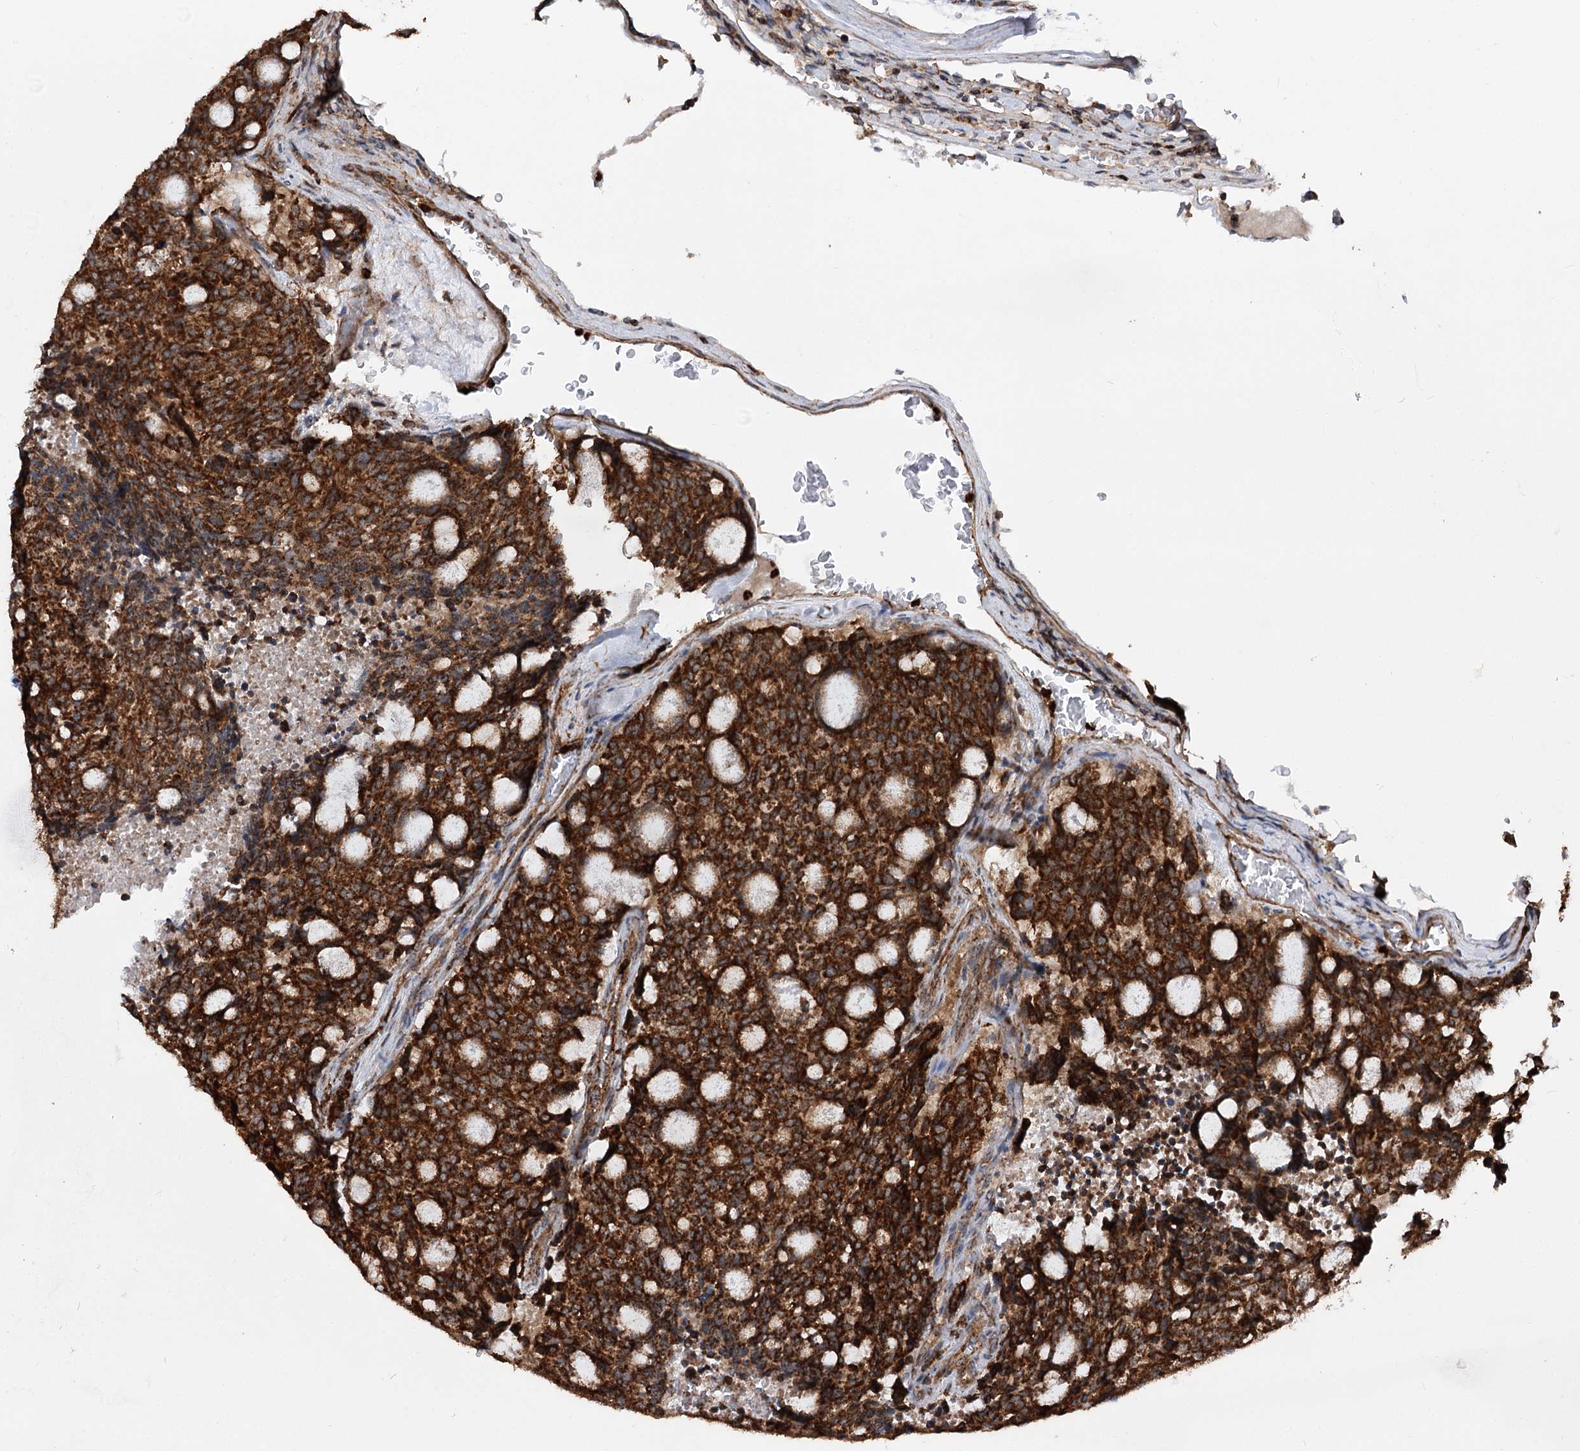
{"staining": {"intensity": "strong", "quantity": ">75%", "location": "cytoplasmic/membranous"}, "tissue": "carcinoid", "cell_type": "Tumor cells", "image_type": "cancer", "snomed": [{"axis": "morphology", "description": "Carcinoid, malignant, NOS"}, {"axis": "topography", "description": "Pancreas"}], "caption": "Protein staining exhibits strong cytoplasmic/membranous expression in approximately >75% of tumor cells in malignant carcinoid.", "gene": "FGFR1OP2", "patient": {"sex": "female", "age": 54}}